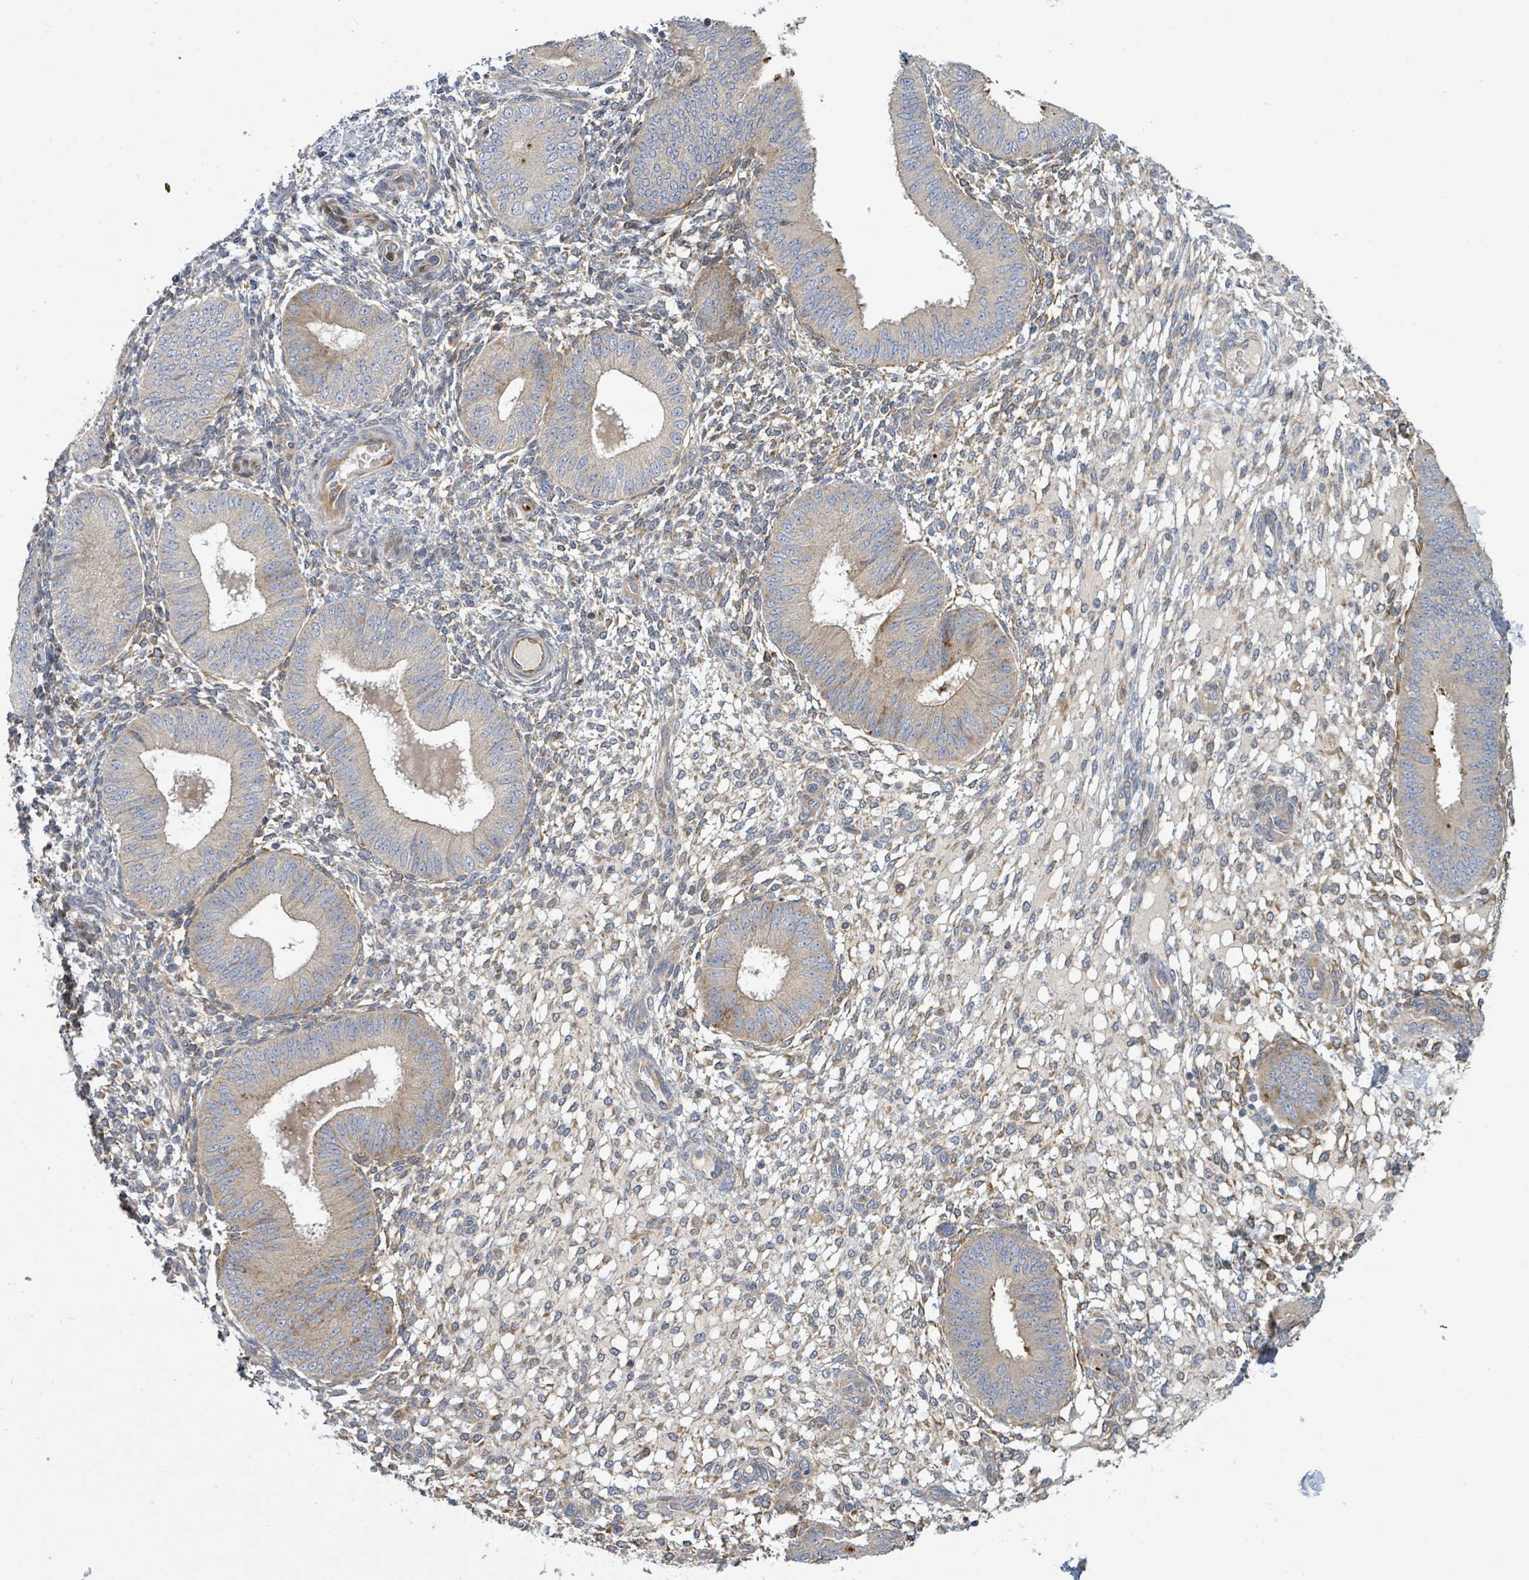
{"staining": {"intensity": "weak", "quantity": "<25%", "location": "cytoplasmic/membranous"}, "tissue": "endometrium", "cell_type": "Cells in endometrial stroma", "image_type": "normal", "snomed": [{"axis": "morphology", "description": "Normal tissue, NOS"}, {"axis": "topography", "description": "Endometrium"}], "caption": "Protein analysis of unremarkable endometrium demonstrates no significant positivity in cells in endometrial stroma.", "gene": "CFAP210", "patient": {"sex": "female", "age": 49}}